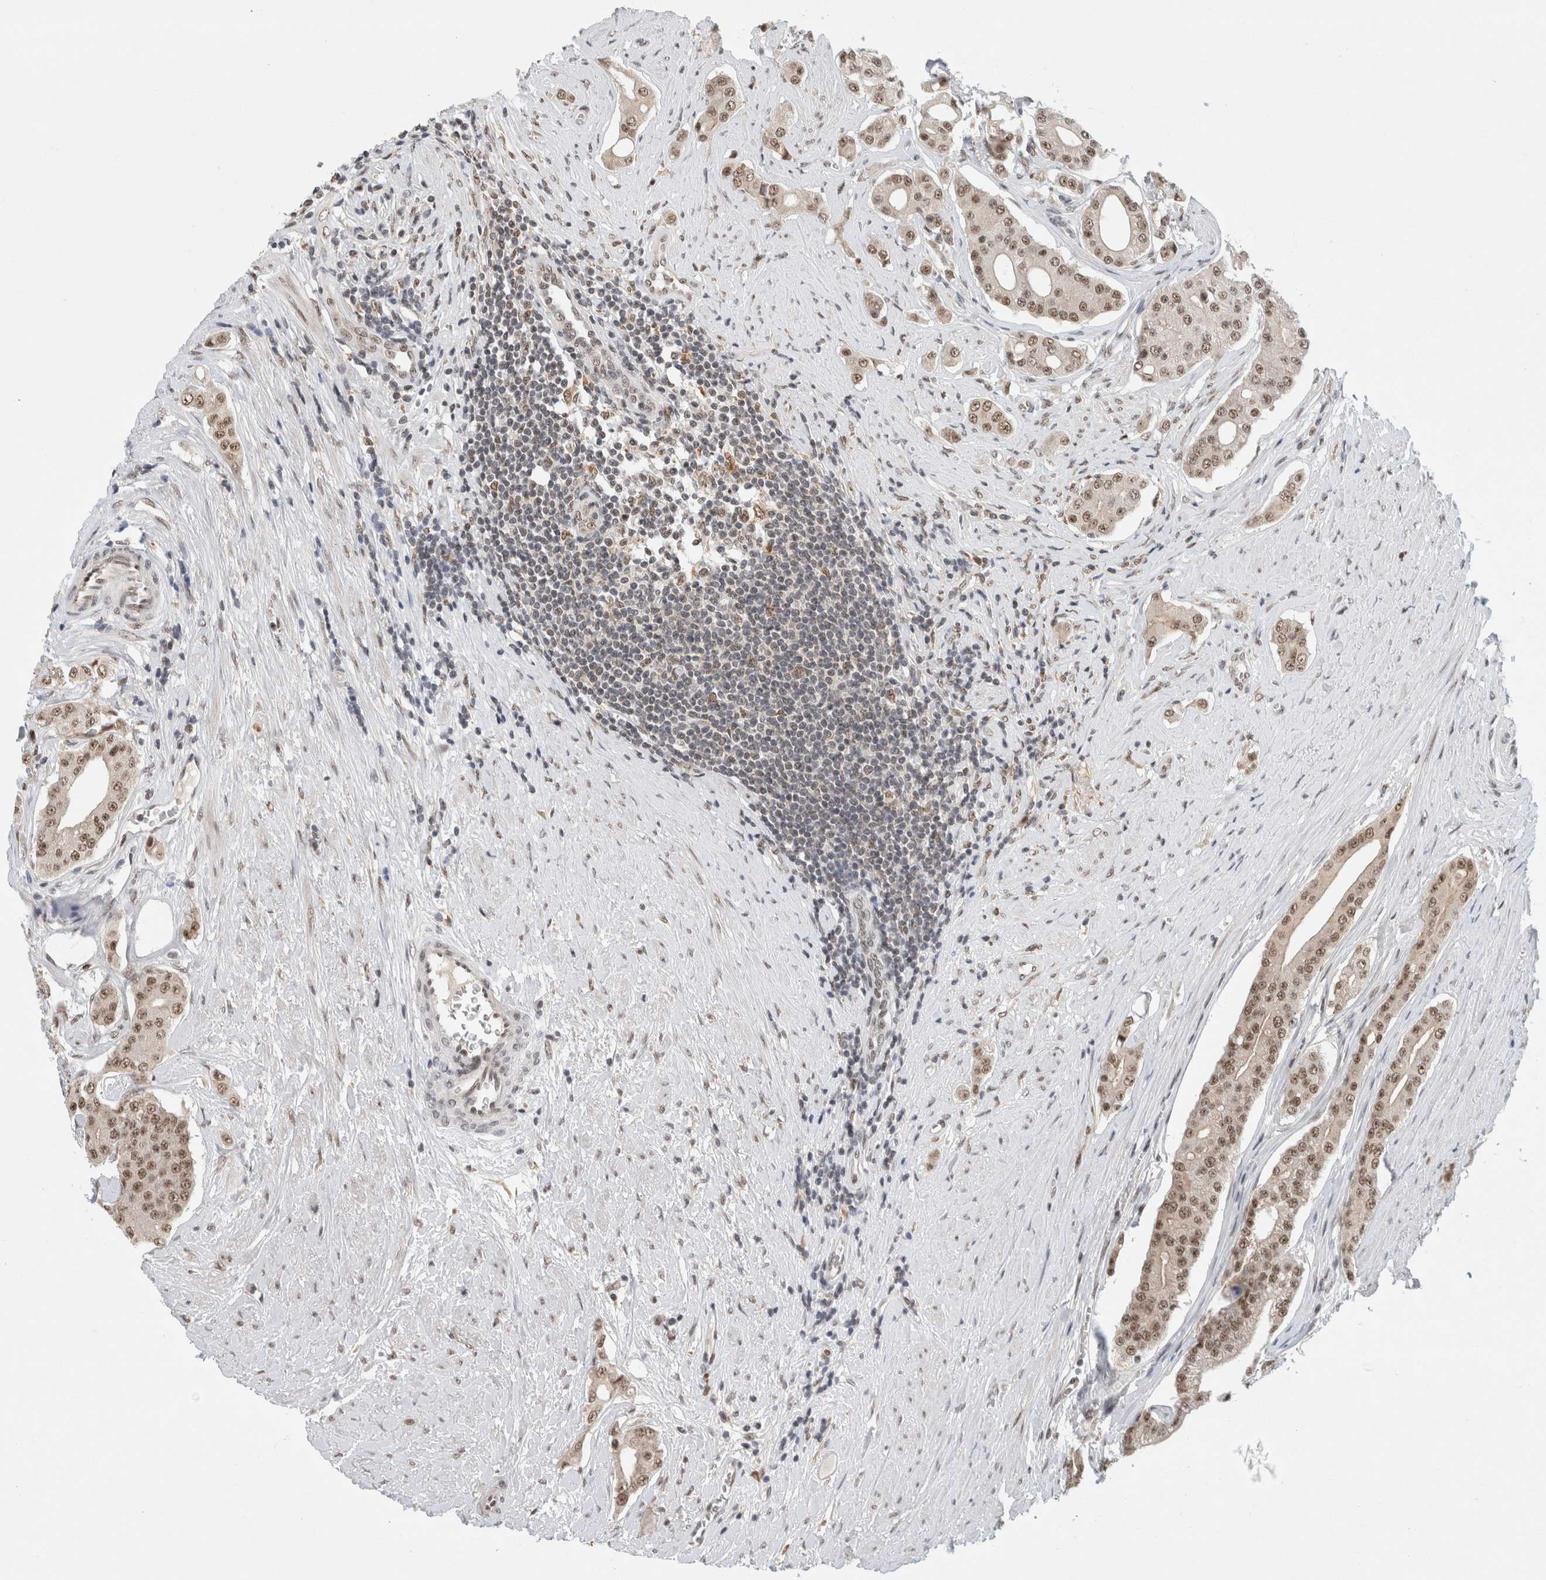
{"staining": {"intensity": "moderate", "quantity": ">75%", "location": "nuclear"}, "tissue": "prostate cancer", "cell_type": "Tumor cells", "image_type": "cancer", "snomed": [{"axis": "morphology", "description": "Adenocarcinoma, High grade"}, {"axis": "topography", "description": "Prostate"}], "caption": "Tumor cells reveal medium levels of moderate nuclear staining in about >75% of cells in prostate cancer (high-grade adenocarcinoma).", "gene": "NCAPG2", "patient": {"sex": "male", "age": 71}}